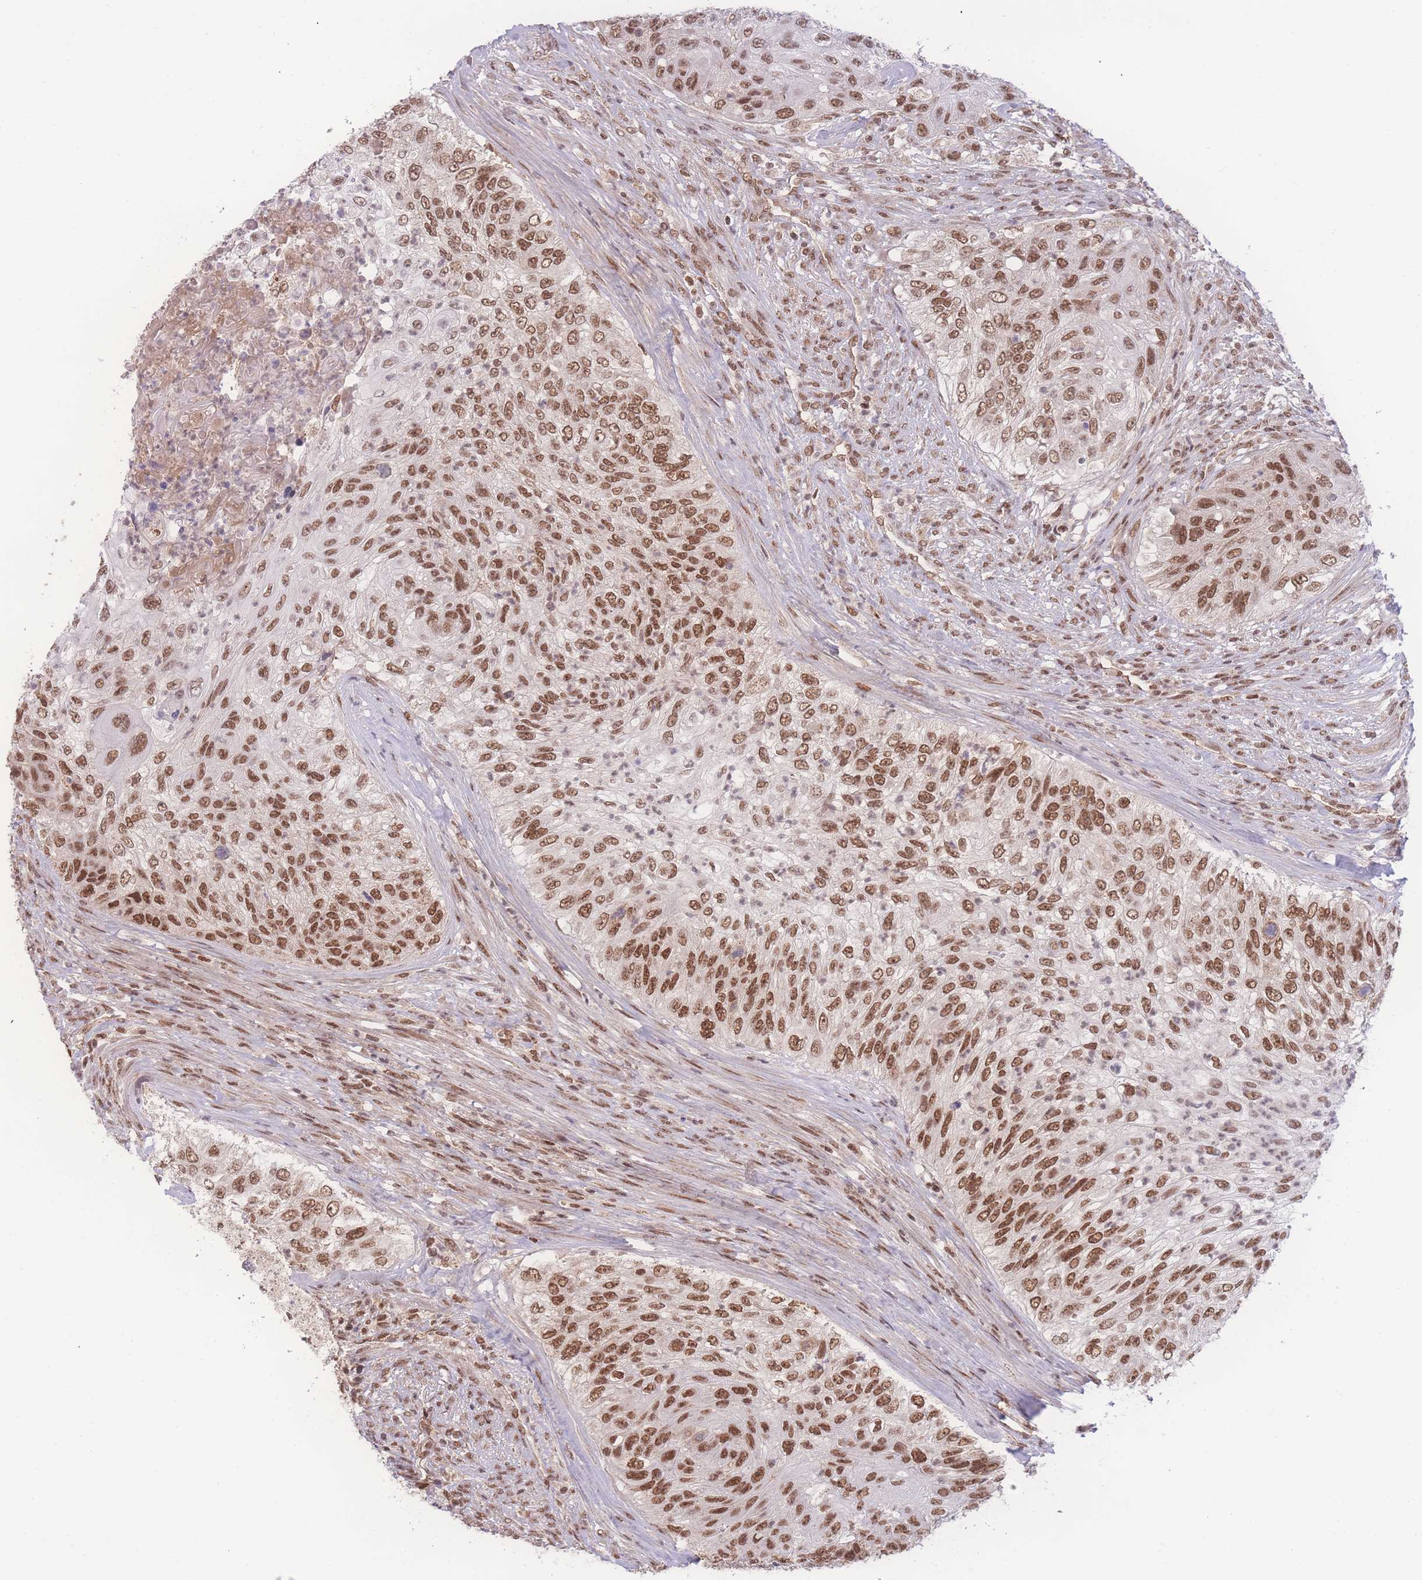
{"staining": {"intensity": "moderate", "quantity": ">75%", "location": "nuclear"}, "tissue": "urothelial cancer", "cell_type": "Tumor cells", "image_type": "cancer", "snomed": [{"axis": "morphology", "description": "Urothelial carcinoma, High grade"}, {"axis": "topography", "description": "Urinary bladder"}], "caption": "High-grade urothelial carcinoma stained for a protein demonstrates moderate nuclear positivity in tumor cells.", "gene": "RAVER1", "patient": {"sex": "female", "age": 60}}